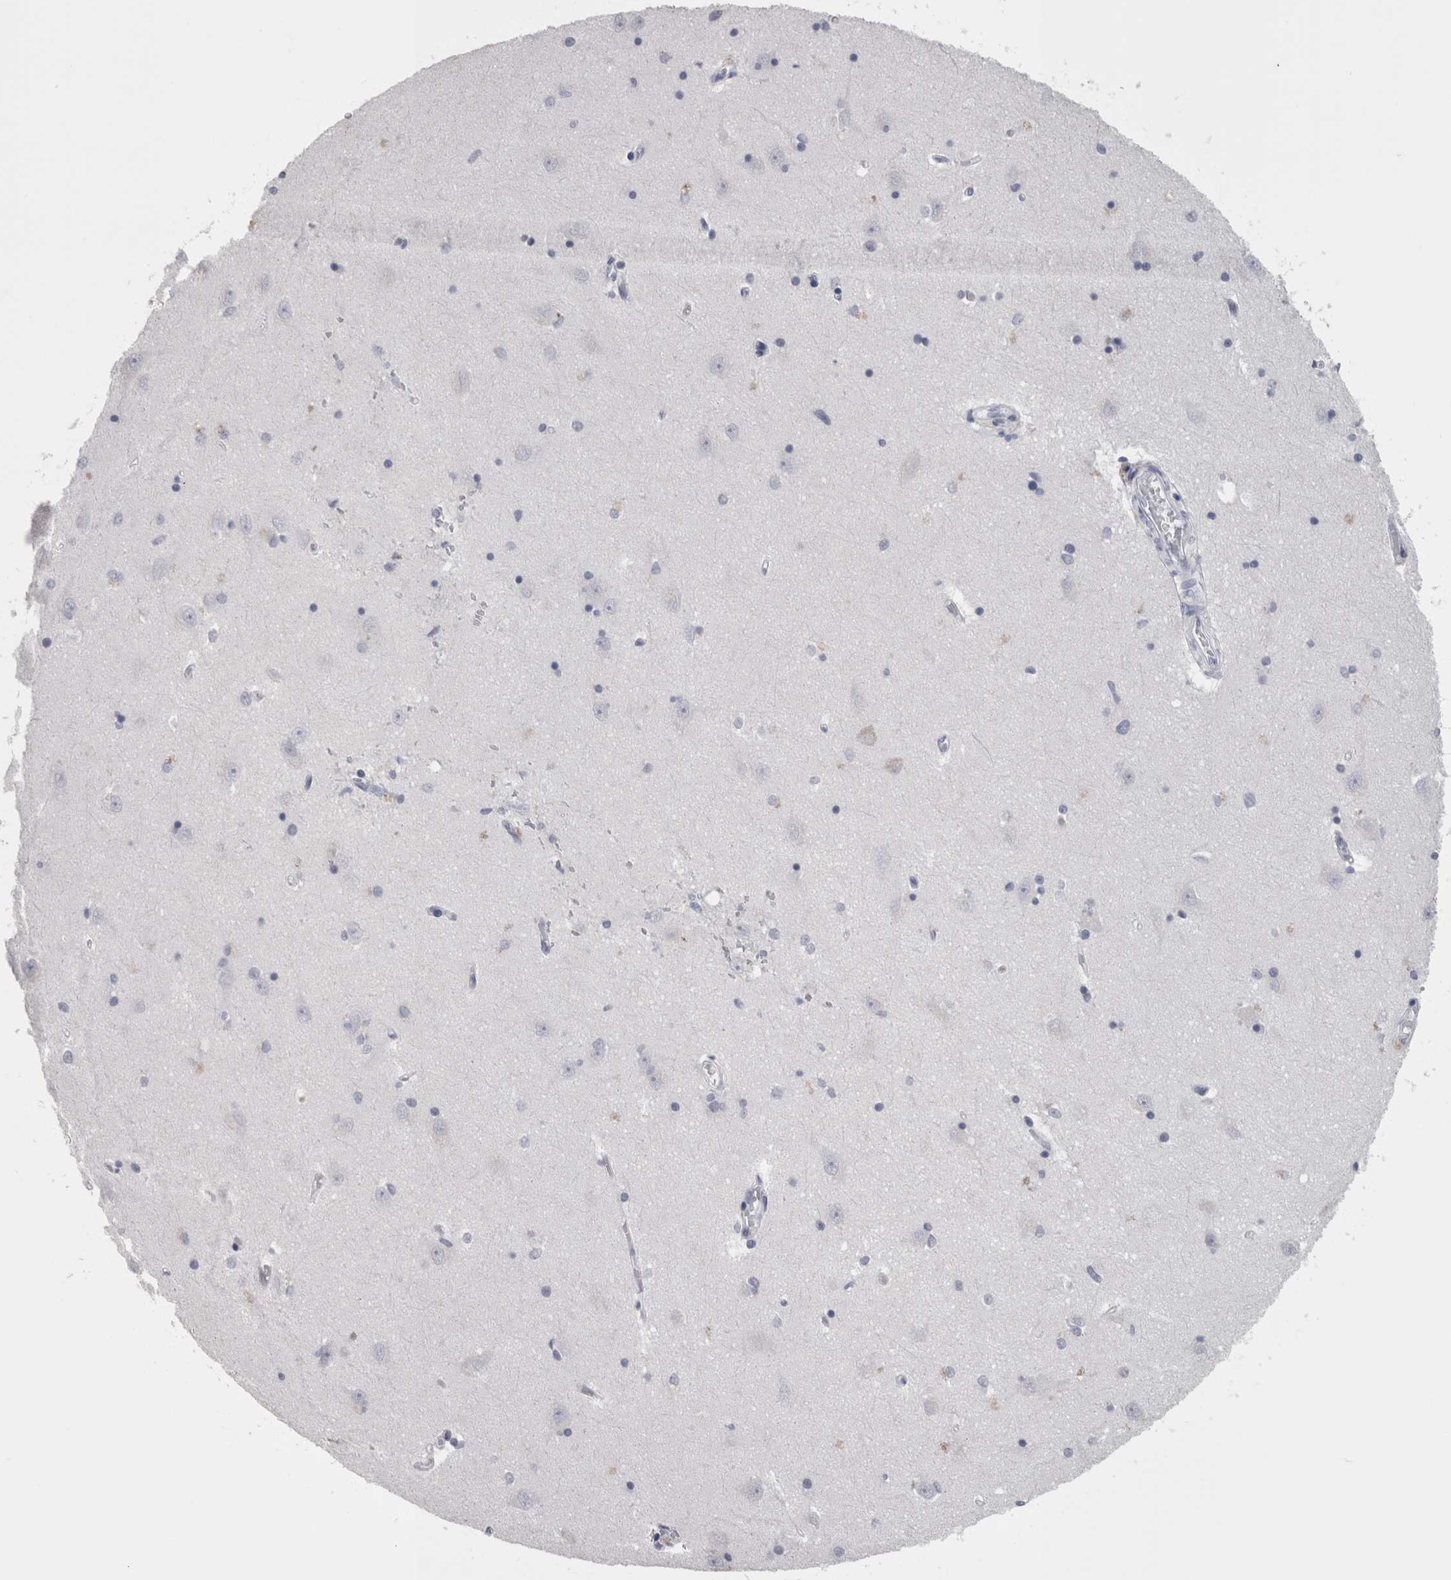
{"staining": {"intensity": "negative", "quantity": "none", "location": "none"}, "tissue": "hippocampus", "cell_type": "Glial cells", "image_type": "normal", "snomed": [{"axis": "morphology", "description": "Normal tissue, NOS"}, {"axis": "topography", "description": "Hippocampus"}], "caption": "DAB immunohistochemical staining of normal human hippocampus displays no significant staining in glial cells.", "gene": "CA8", "patient": {"sex": "male", "age": 45}}